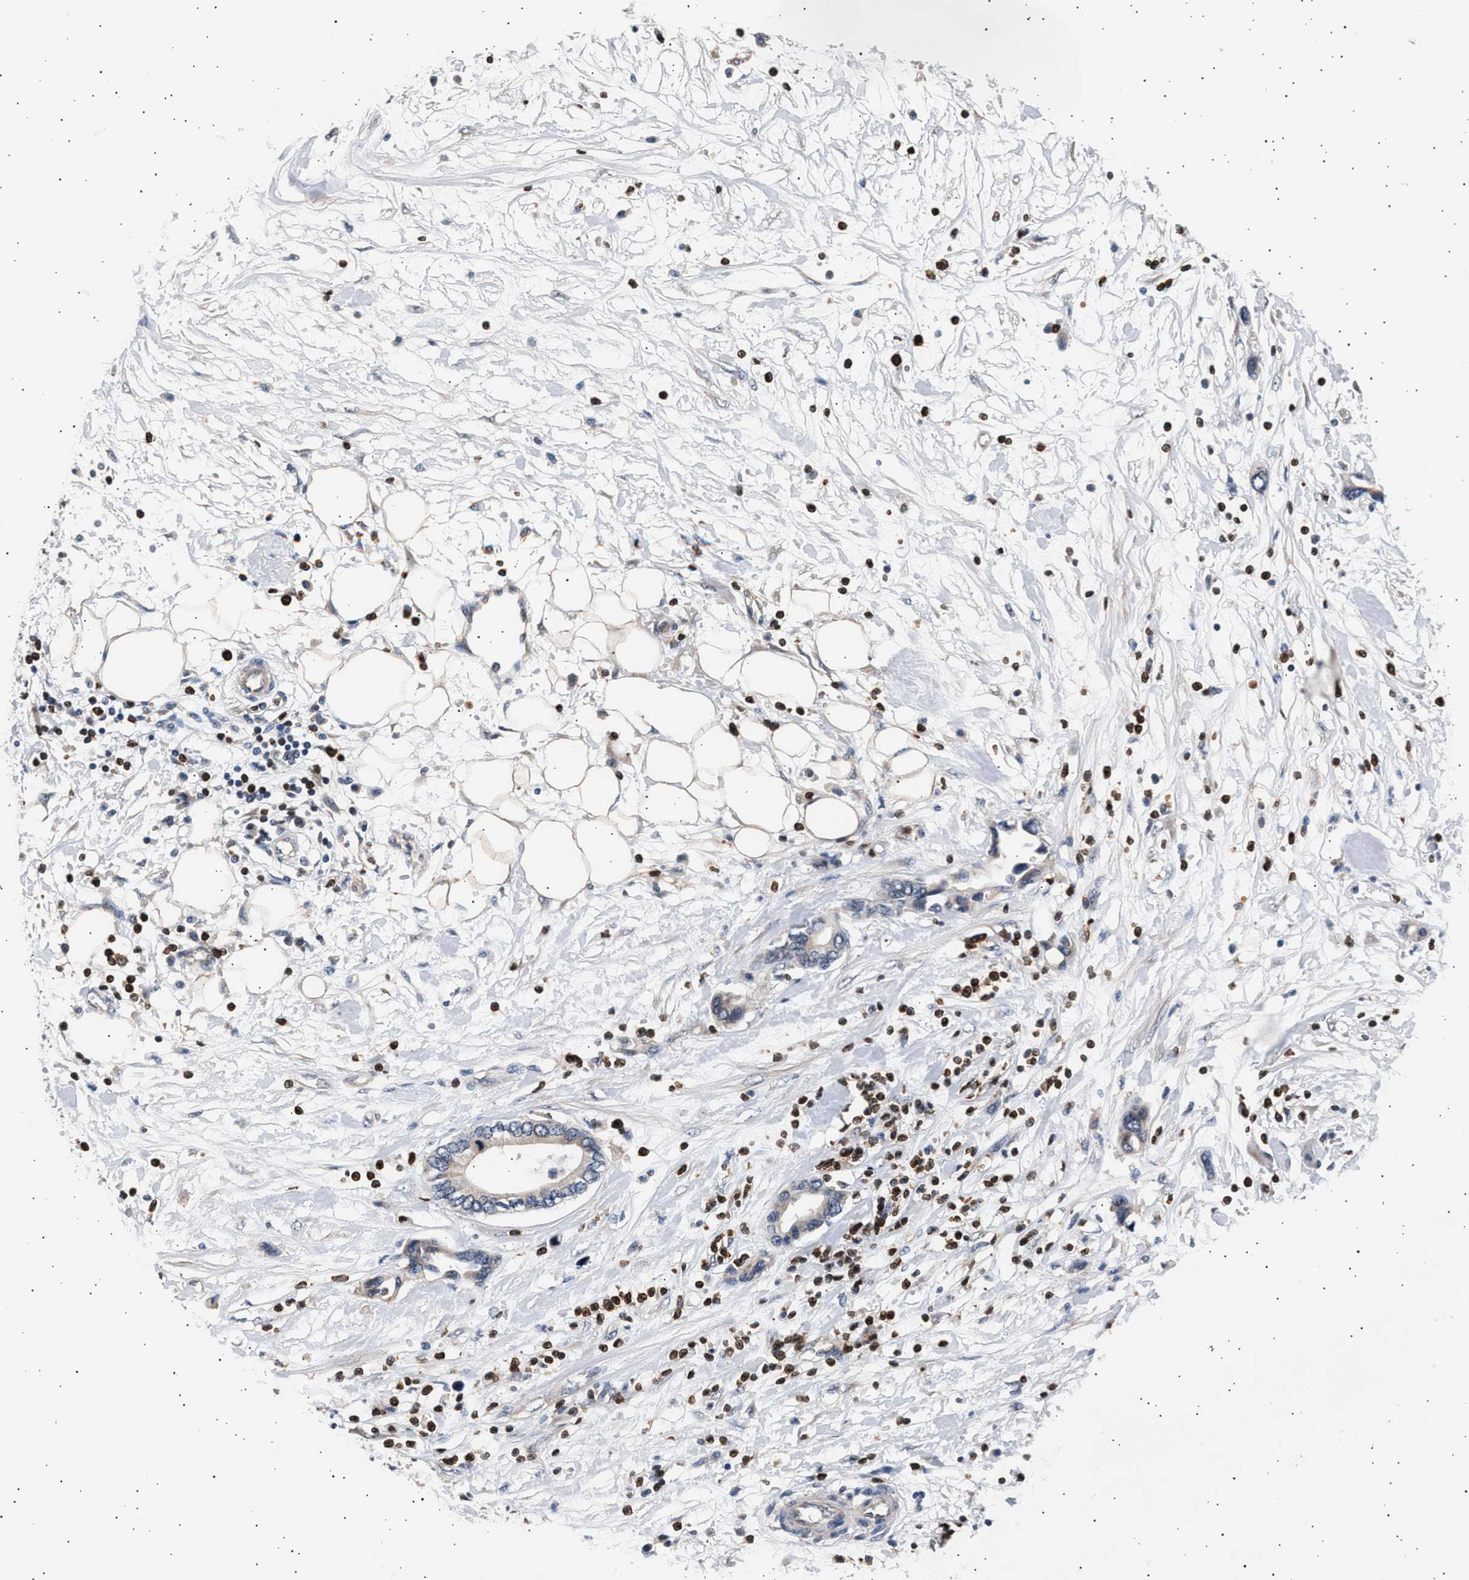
{"staining": {"intensity": "negative", "quantity": "none", "location": "none"}, "tissue": "pancreatic cancer", "cell_type": "Tumor cells", "image_type": "cancer", "snomed": [{"axis": "morphology", "description": "Adenocarcinoma, NOS"}, {"axis": "topography", "description": "Pancreas"}], "caption": "High magnification brightfield microscopy of pancreatic adenocarcinoma stained with DAB (brown) and counterstained with hematoxylin (blue): tumor cells show no significant expression. (DAB immunohistochemistry visualized using brightfield microscopy, high magnification).", "gene": "GRAP2", "patient": {"sex": "female", "age": 57}}